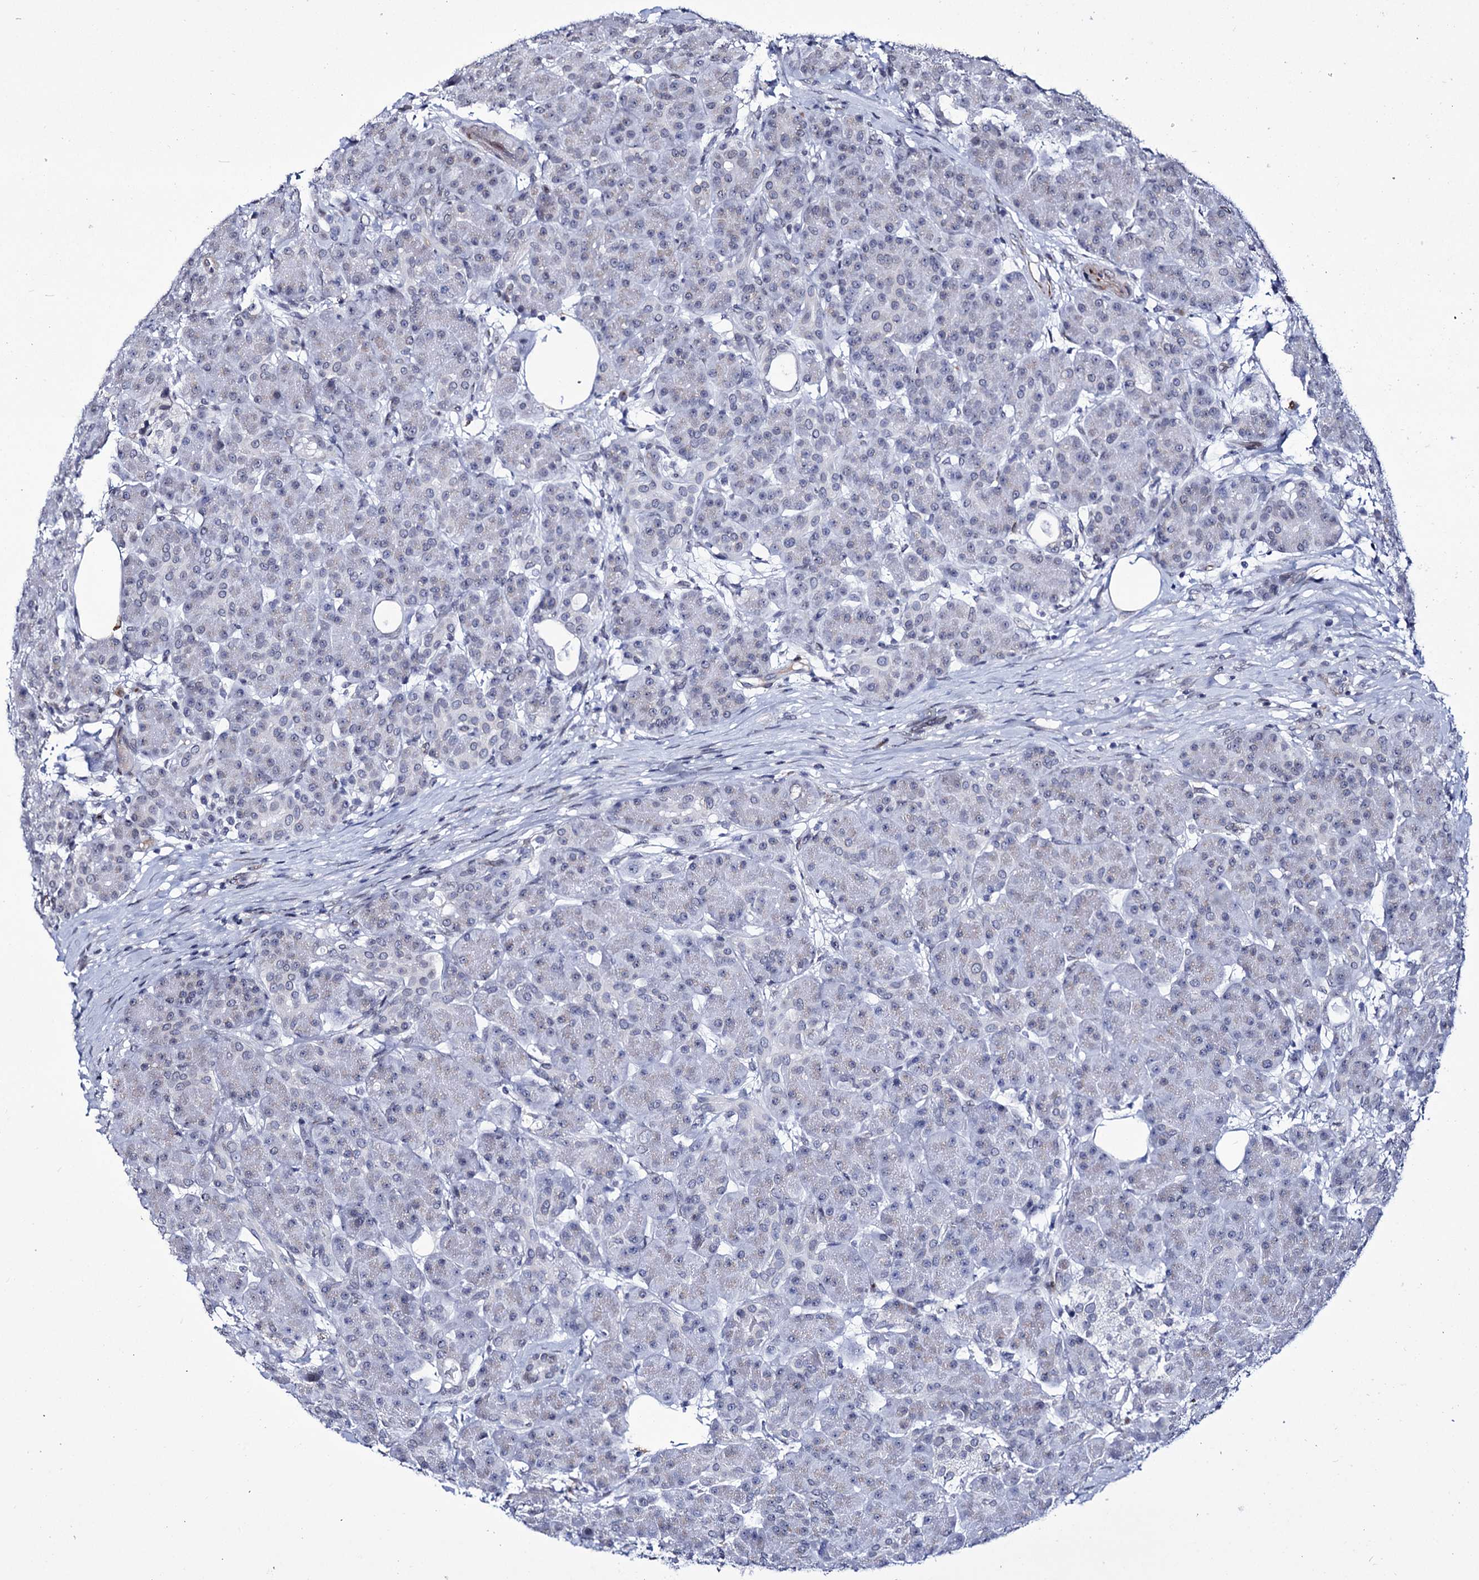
{"staining": {"intensity": "negative", "quantity": "none", "location": "none"}, "tissue": "pancreas", "cell_type": "Exocrine glandular cells", "image_type": "normal", "snomed": [{"axis": "morphology", "description": "Normal tissue, NOS"}, {"axis": "topography", "description": "Pancreas"}], "caption": "This is an immunohistochemistry image of normal human pancreas. There is no staining in exocrine glandular cells.", "gene": "ZC3H12C", "patient": {"sex": "male", "age": 63}}